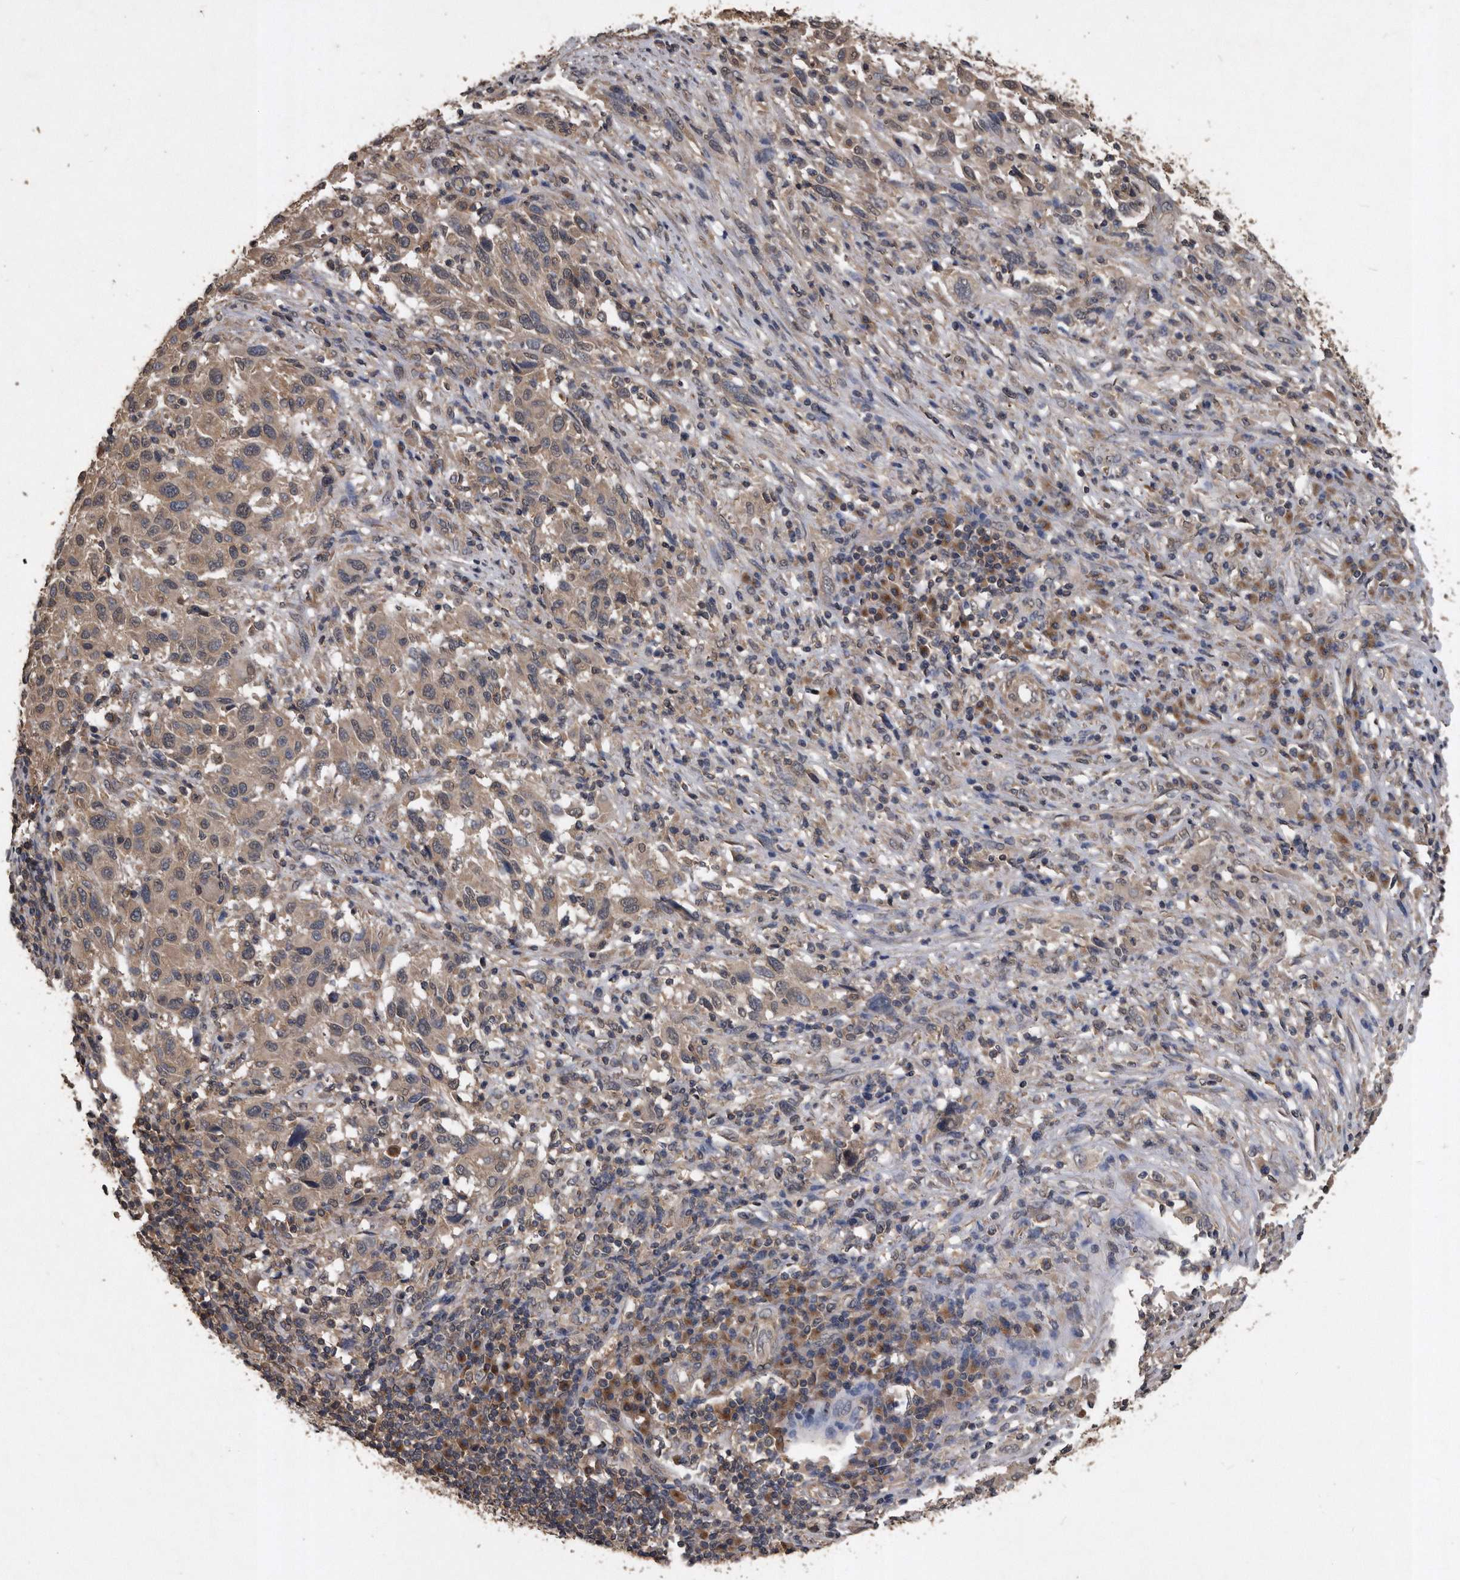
{"staining": {"intensity": "weak", "quantity": ">75%", "location": "cytoplasmic/membranous"}, "tissue": "melanoma", "cell_type": "Tumor cells", "image_type": "cancer", "snomed": [{"axis": "morphology", "description": "Malignant melanoma, Metastatic site"}, {"axis": "topography", "description": "Lymph node"}], "caption": "A histopathology image showing weak cytoplasmic/membranous expression in approximately >75% of tumor cells in malignant melanoma (metastatic site), as visualized by brown immunohistochemical staining.", "gene": "NRBP1", "patient": {"sex": "male", "age": 61}}